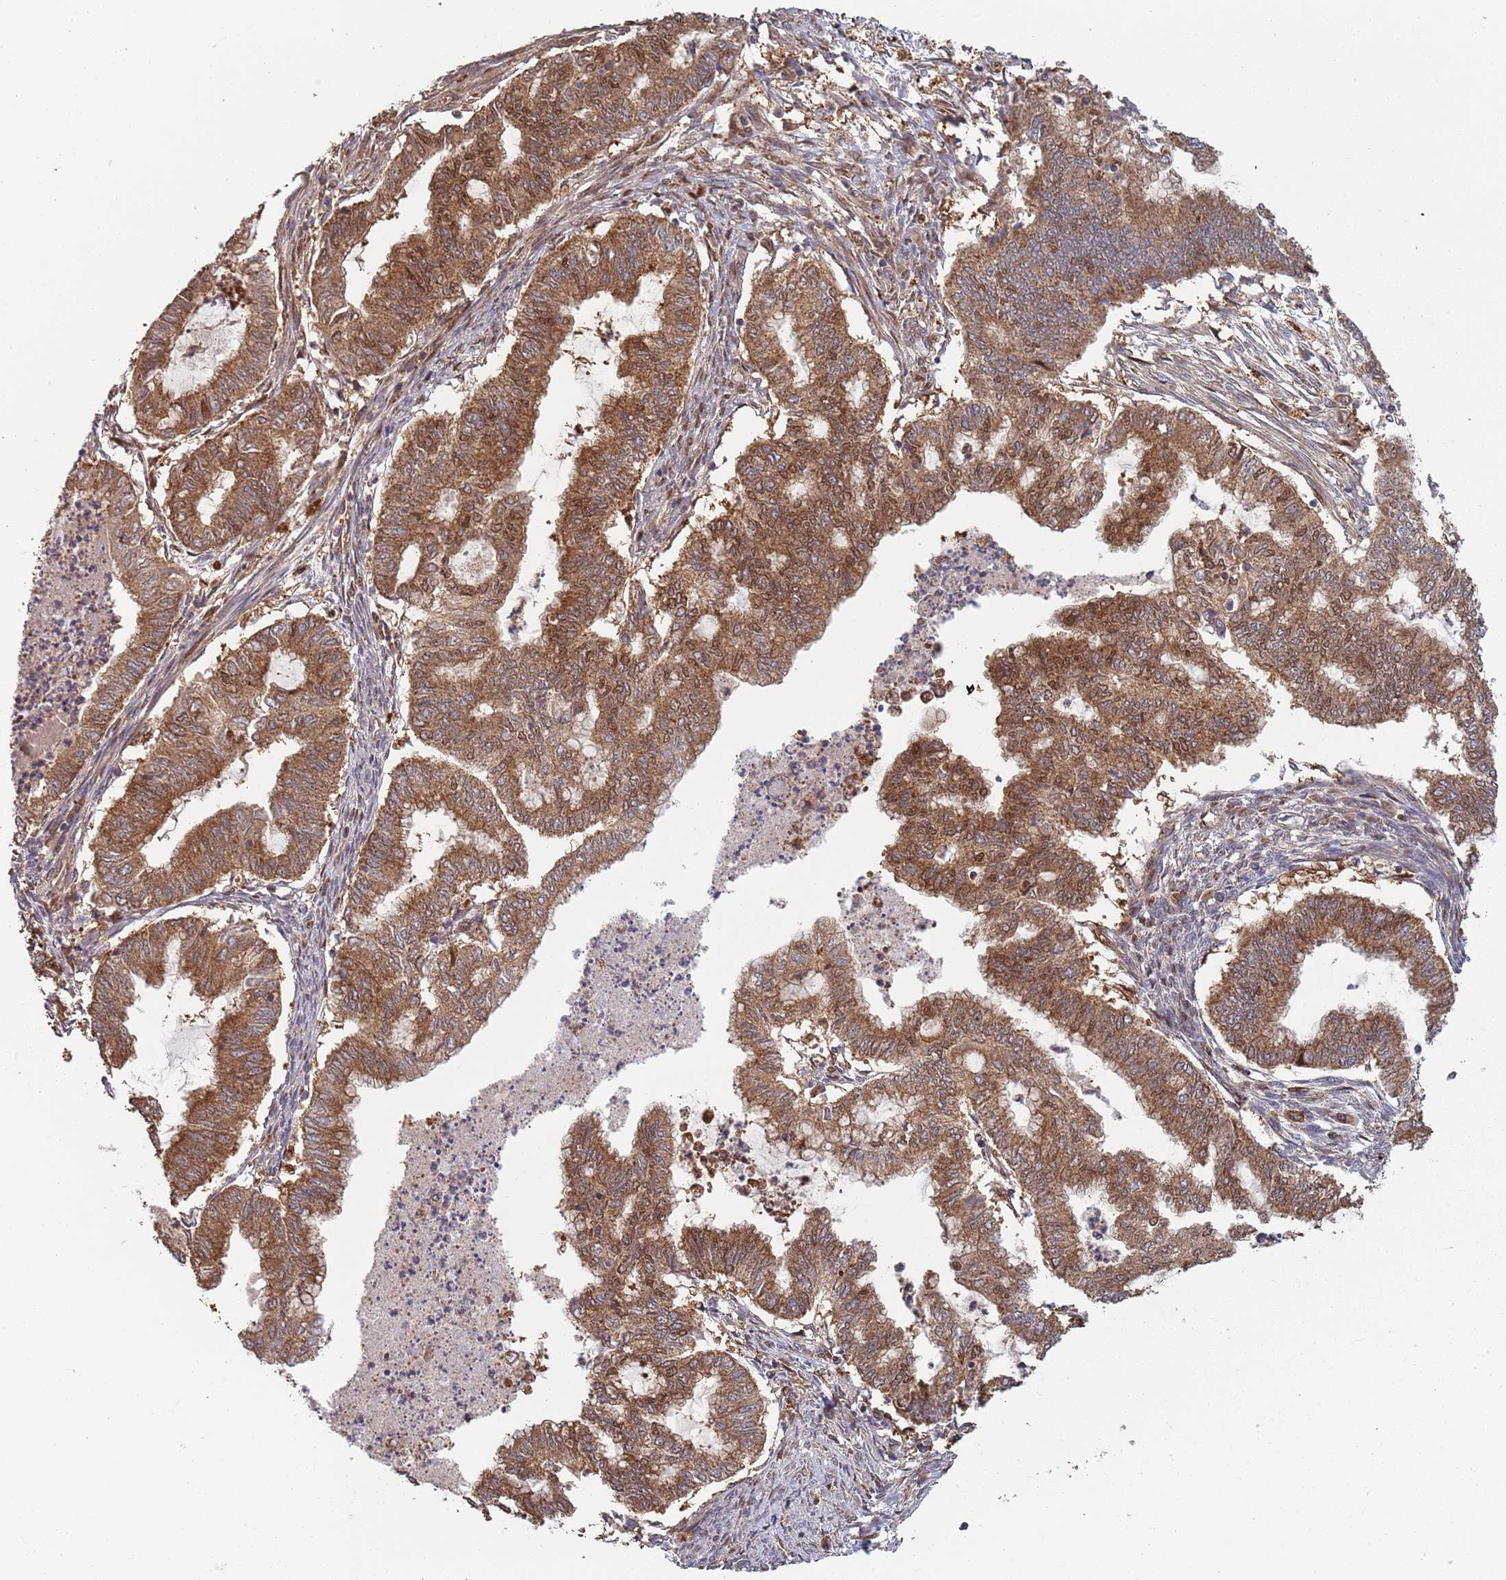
{"staining": {"intensity": "moderate", "quantity": ">75%", "location": "cytoplasmic/membranous"}, "tissue": "endometrial cancer", "cell_type": "Tumor cells", "image_type": "cancer", "snomed": [{"axis": "morphology", "description": "Adenocarcinoma, NOS"}, {"axis": "topography", "description": "Endometrium"}], "caption": "The photomicrograph demonstrates a brown stain indicating the presence of a protein in the cytoplasmic/membranous of tumor cells in endometrial adenocarcinoma.", "gene": "GDI2", "patient": {"sex": "female", "age": 79}}